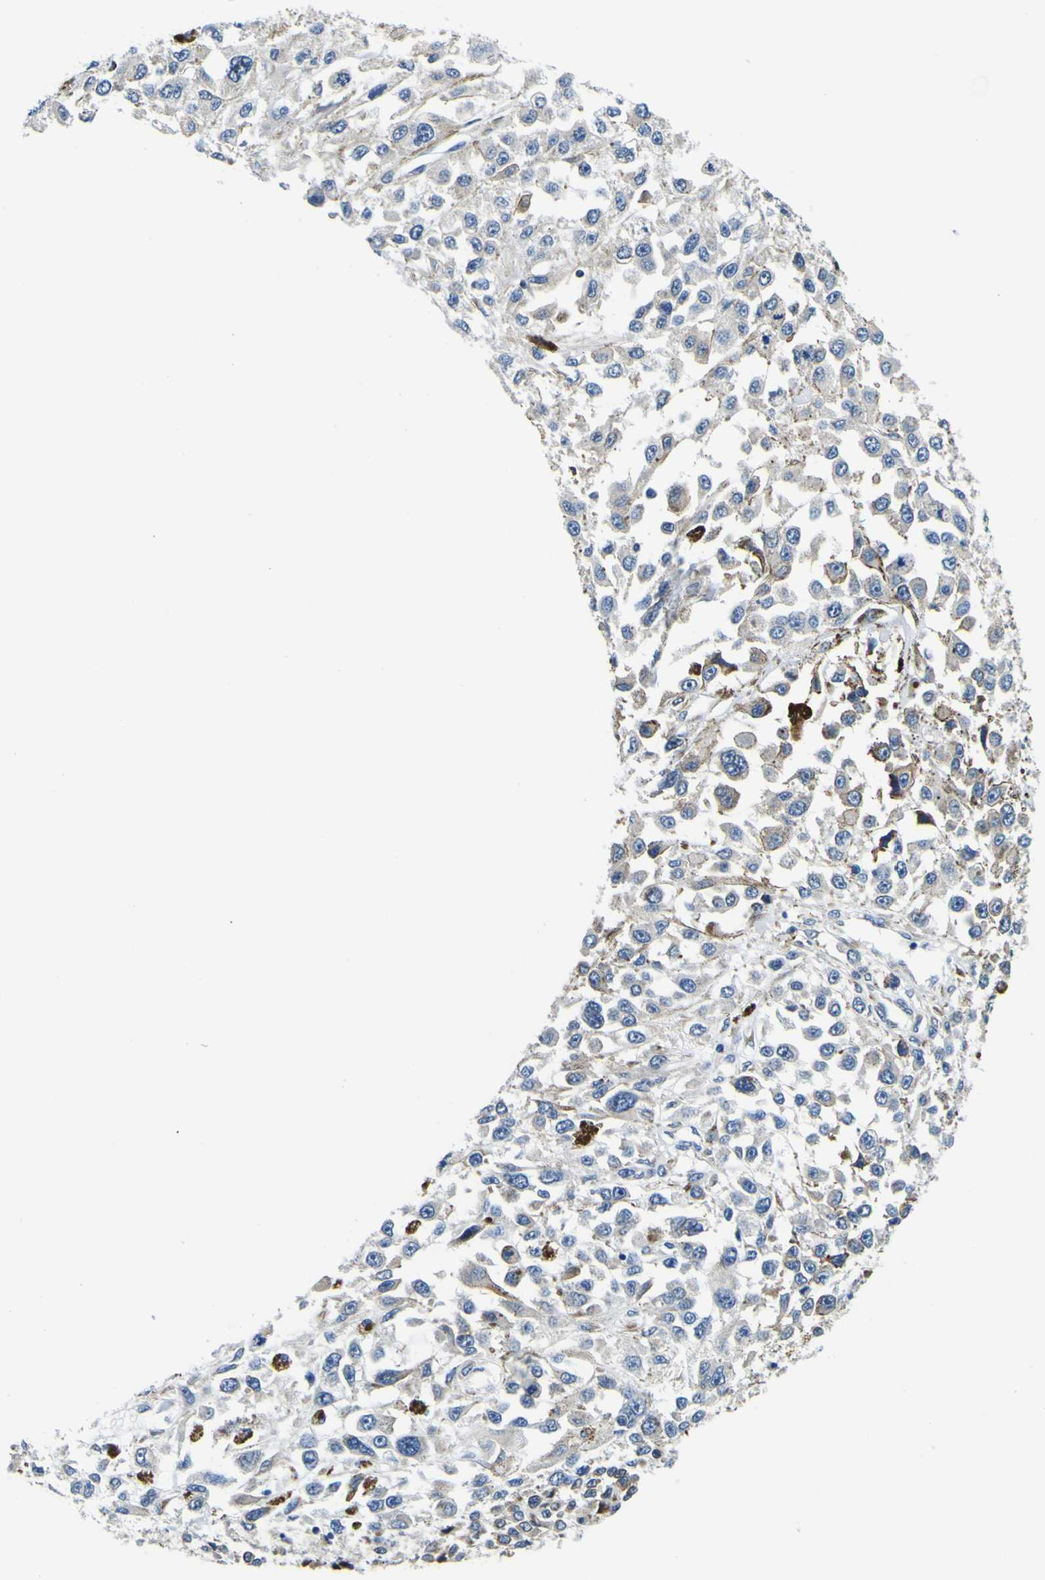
{"staining": {"intensity": "negative", "quantity": "none", "location": "none"}, "tissue": "melanoma", "cell_type": "Tumor cells", "image_type": "cancer", "snomed": [{"axis": "morphology", "description": "Malignant melanoma, Metastatic site"}, {"axis": "topography", "description": "Lymph node"}], "caption": "An immunohistochemistry micrograph of malignant melanoma (metastatic site) is shown. There is no staining in tumor cells of malignant melanoma (metastatic site).", "gene": "NLRP3", "patient": {"sex": "male", "age": 59}}